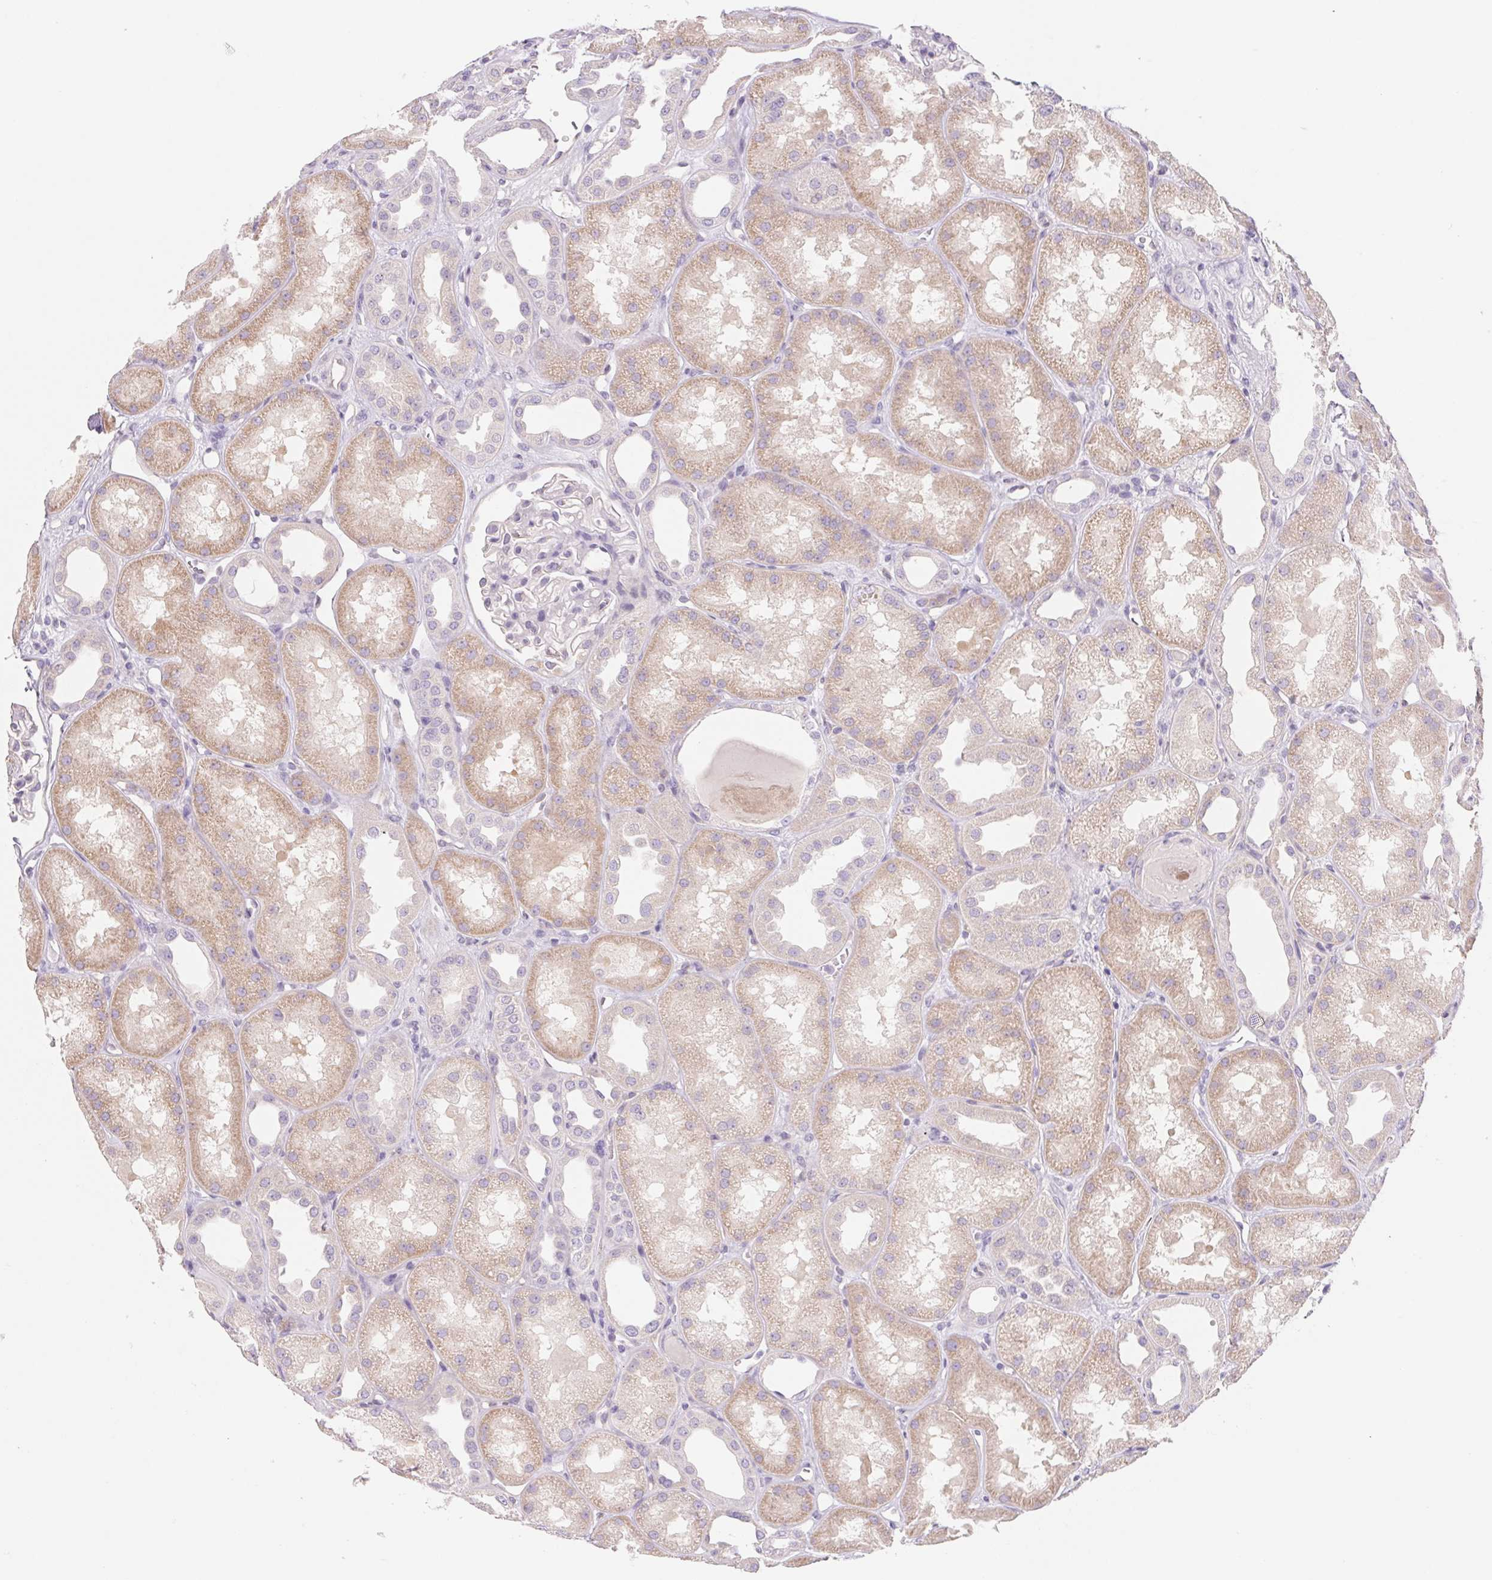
{"staining": {"intensity": "negative", "quantity": "none", "location": "none"}, "tissue": "kidney", "cell_type": "Cells in glomeruli", "image_type": "normal", "snomed": [{"axis": "morphology", "description": "Normal tissue, NOS"}, {"axis": "topography", "description": "Kidney"}], "caption": "Immunohistochemistry photomicrograph of benign human kidney stained for a protein (brown), which shows no positivity in cells in glomeruli. (DAB (3,3'-diaminobenzidine) immunohistochemistry (IHC) visualized using brightfield microscopy, high magnification).", "gene": "CTNND2", "patient": {"sex": "male", "age": 61}}